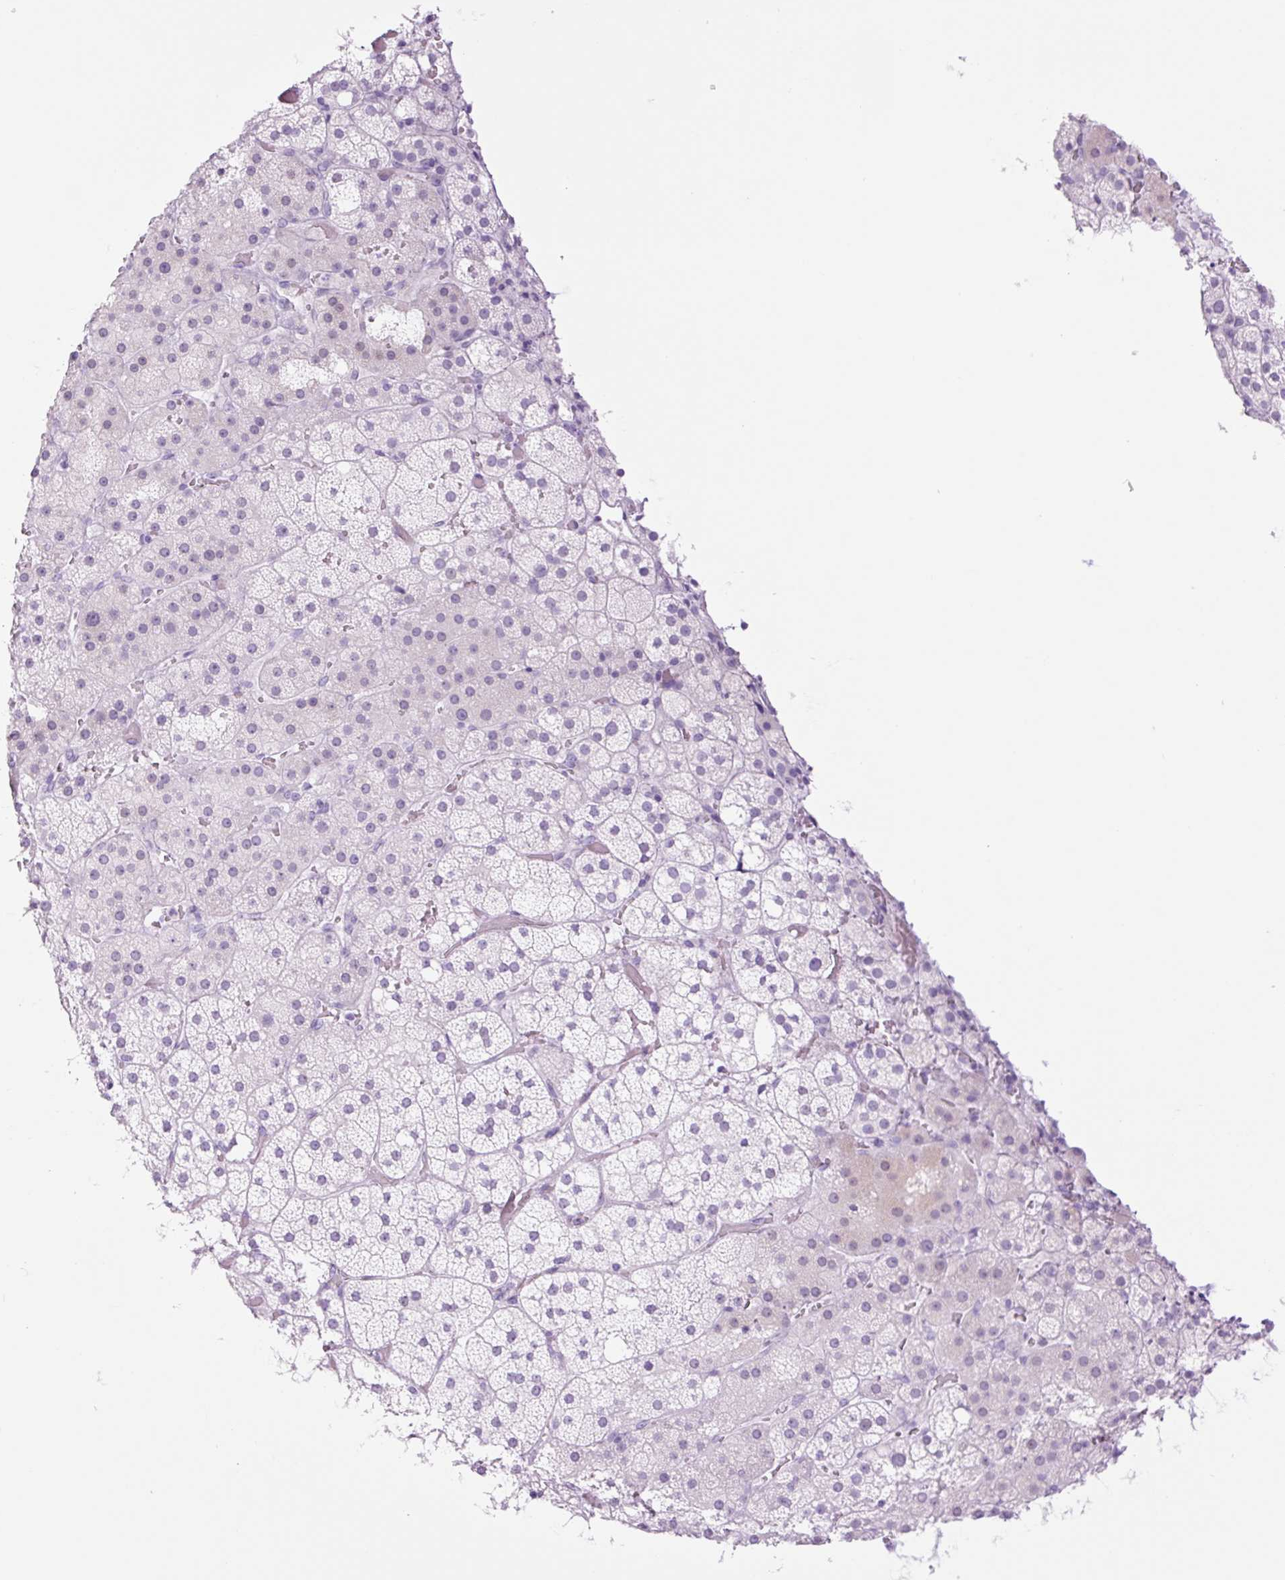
{"staining": {"intensity": "negative", "quantity": "none", "location": "none"}, "tissue": "adrenal gland", "cell_type": "Glandular cells", "image_type": "normal", "snomed": [{"axis": "morphology", "description": "Normal tissue, NOS"}, {"axis": "topography", "description": "Adrenal gland"}], "caption": "An IHC photomicrograph of unremarkable adrenal gland is shown. There is no staining in glandular cells of adrenal gland.", "gene": "TFF2", "patient": {"sex": "male", "age": 53}}